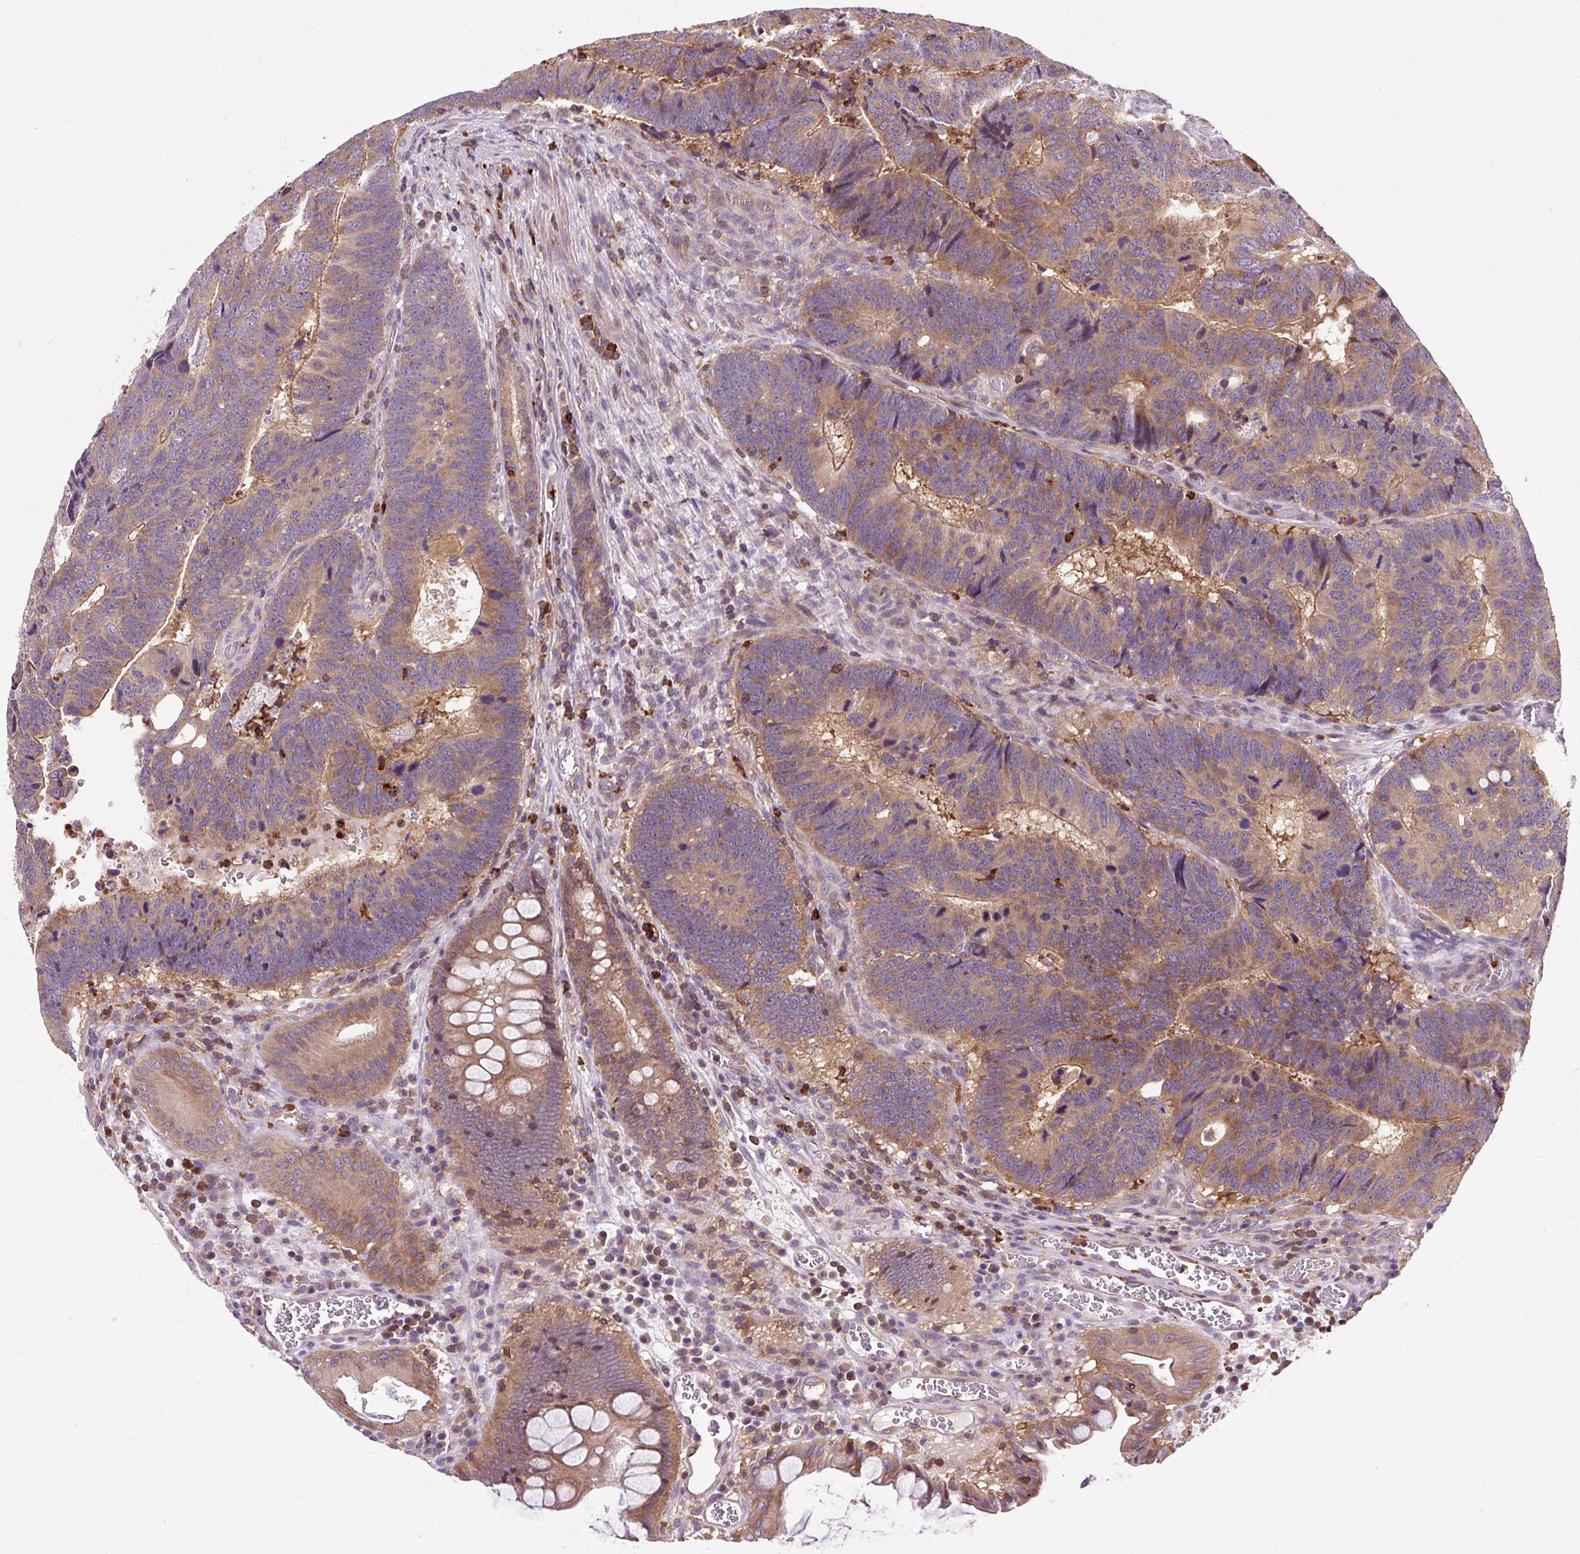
{"staining": {"intensity": "moderate", "quantity": "25%-75%", "location": "cytoplasmic/membranous"}, "tissue": "colorectal cancer", "cell_type": "Tumor cells", "image_type": "cancer", "snomed": [{"axis": "morphology", "description": "Adenocarcinoma, NOS"}, {"axis": "topography", "description": "Colon"}], "caption": "A brown stain highlights moderate cytoplasmic/membranous expression of a protein in human colorectal adenocarcinoma tumor cells.", "gene": "CISD3", "patient": {"sex": "male", "age": 62}}